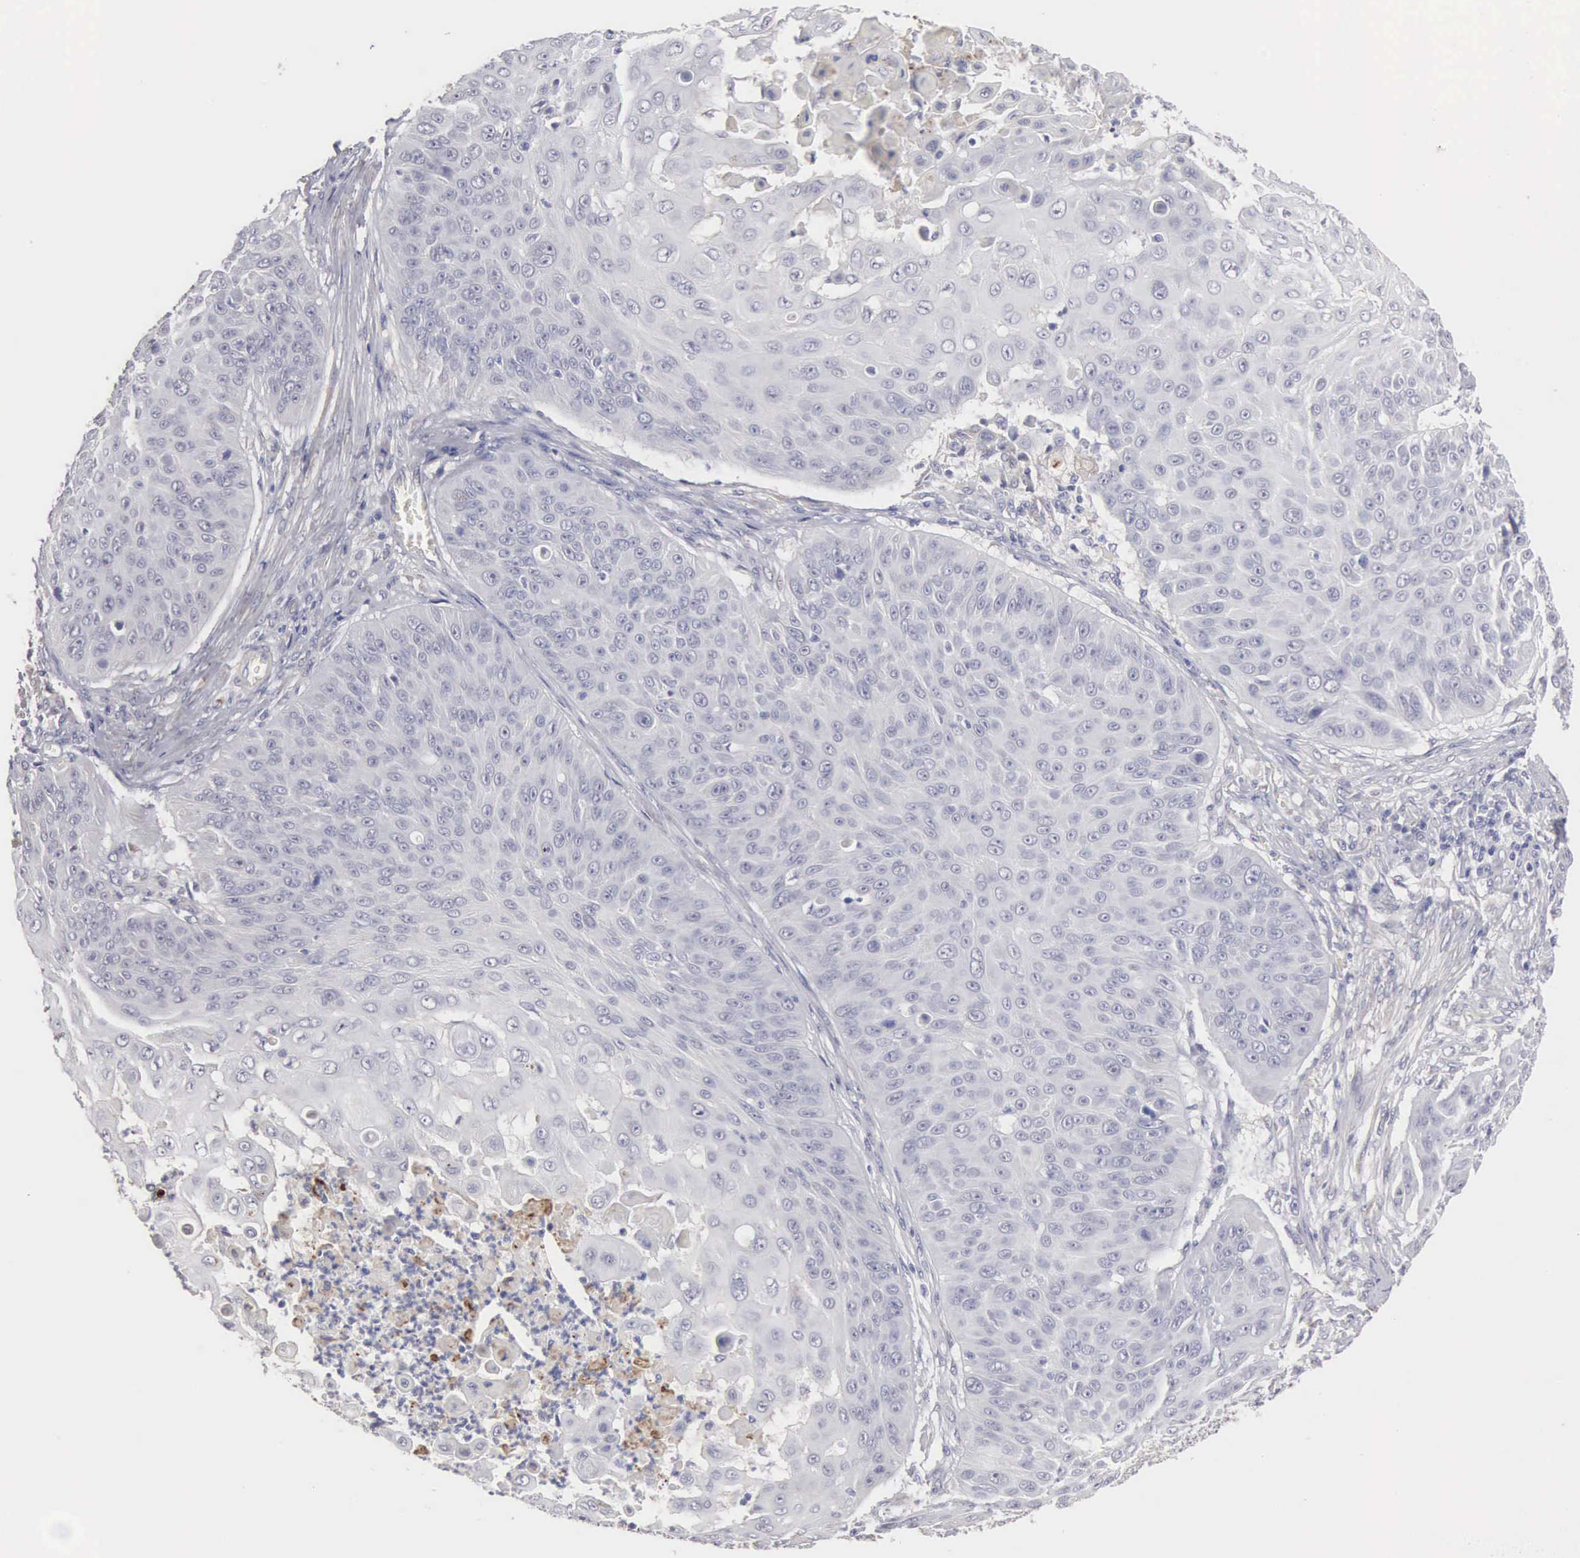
{"staining": {"intensity": "negative", "quantity": "none", "location": "none"}, "tissue": "skin cancer", "cell_type": "Tumor cells", "image_type": "cancer", "snomed": [{"axis": "morphology", "description": "Squamous cell carcinoma, NOS"}, {"axis": "topography", "description": "Skin"}], "caption": "High magnification brightfield microscopy of skin cancer (squamous cell carcinoma) stained with DAB (3,3'-diaminobenzidine) (brown) and counterstained with hematoxylin (blue): tumor cells show no significant staining.", "gene": "ELFN2", "patient": {"sex": "male", "age": 82}}